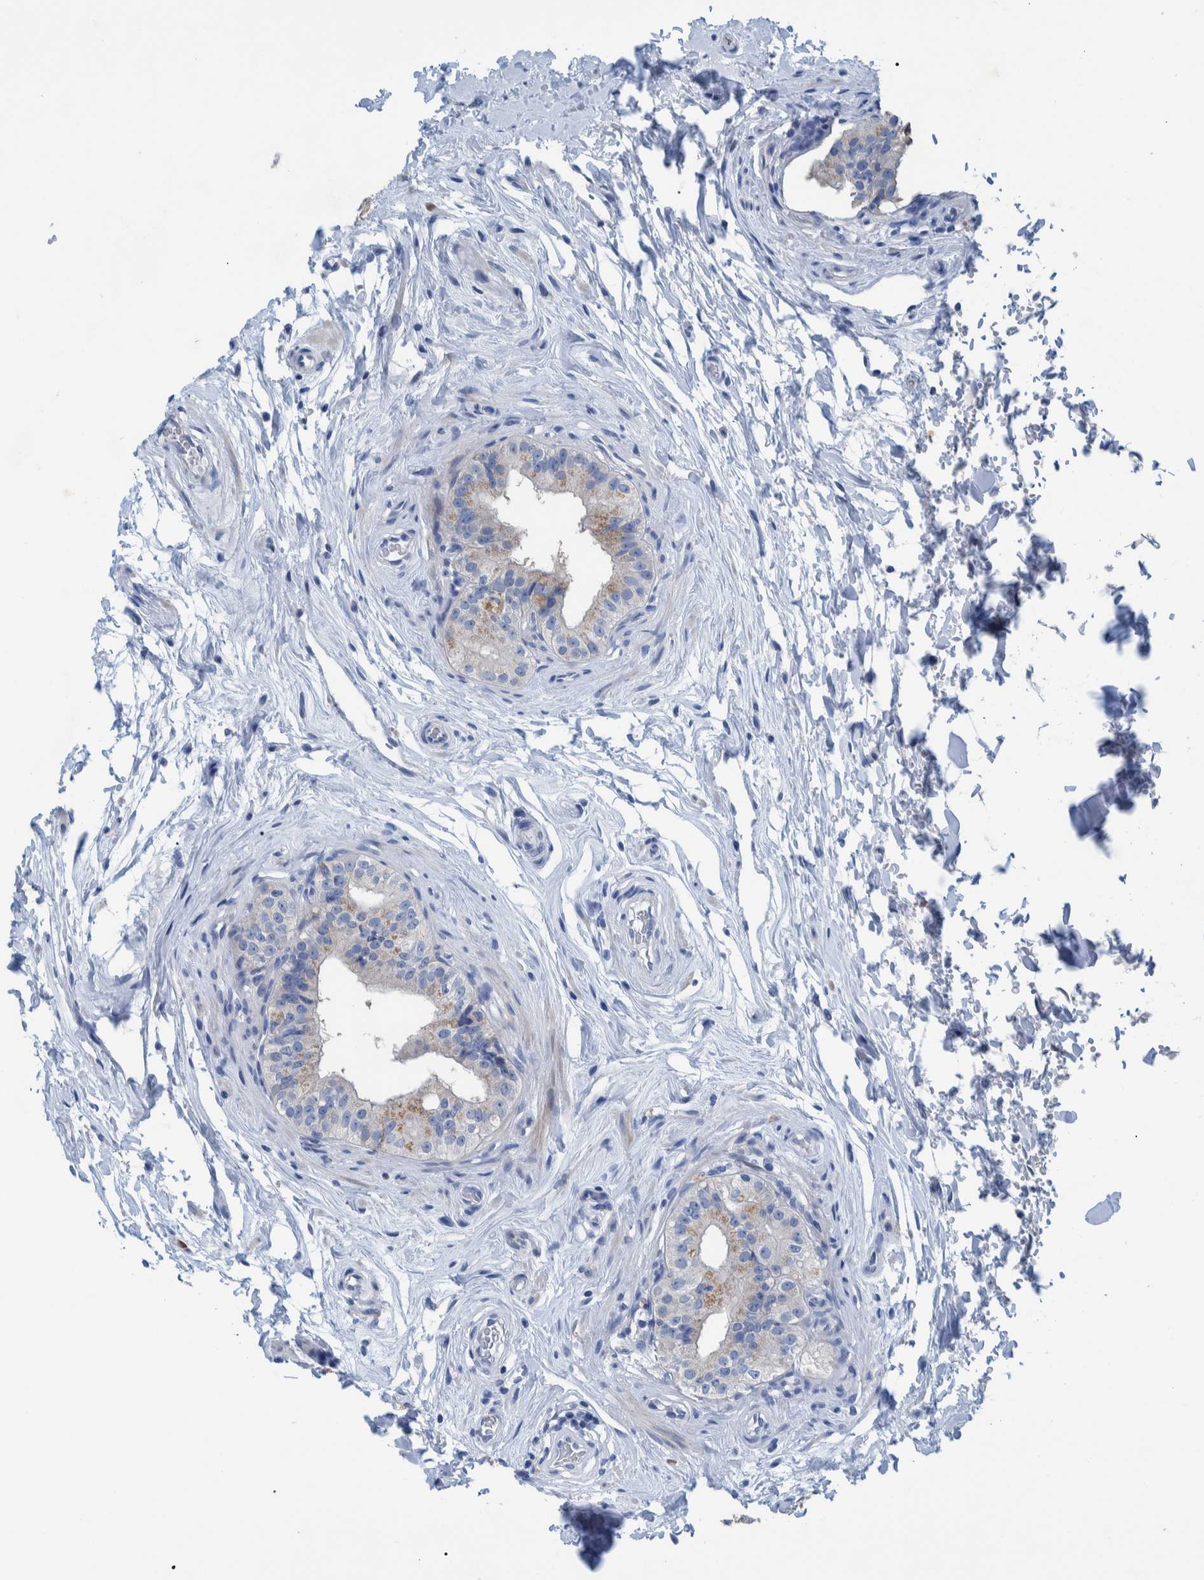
{"staining": {"intensity": "weak", "quantity": "<25%", "location": "cytoplasmic/membranous"}, "tissue": "epididymis", "cell_type": "Glandular cells", "image_type": "normal", "snomed": [{"axis": "morphology", "description": "Normal tissue, NOS"}, {"axis": "topography", "description": "Testis"}, {"axis": "topography", "description": "Epididymis"}], "caption": "IHC image of unremarkable epididymis: epididymis stained with DAB shows no significant protein expression in glandular cells.", "gene": "IDO1", "patient": {"sex": "male", "age": 36}}